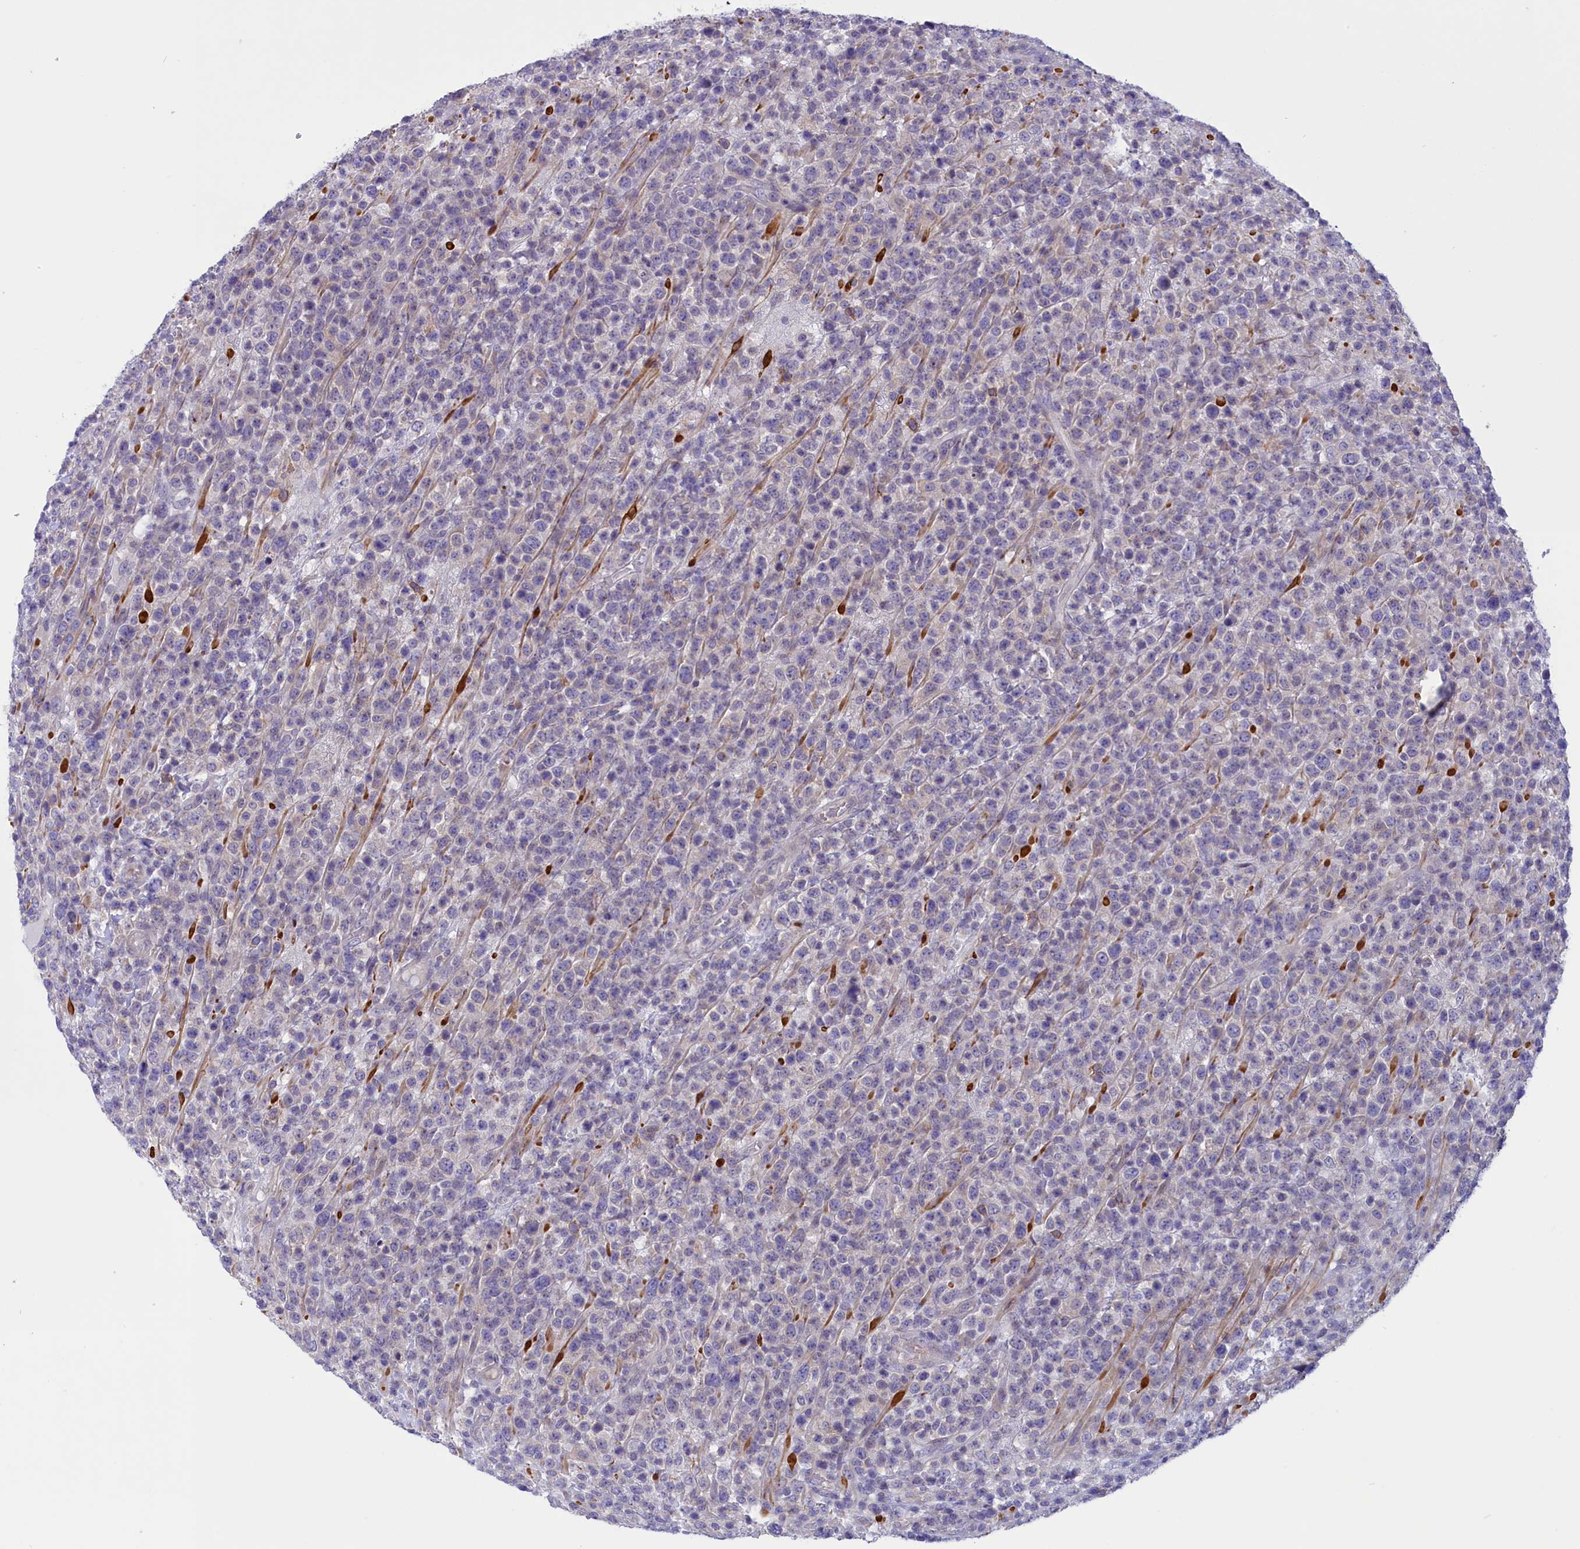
{"staining": {"intensity": "negative", "quantity": "none", "location": "none"}, "tissue": "lymphoma", "cell_type": "Tumor cells", "image_type": "cancer", "snomed": [{"axis": "morphology", "description": "Malignant lymphoma, non-Hodgkin's type, High grade"}, {"axis": "topography", "description": "Colon"}], "caption": "This is an IHC histopathology image of human high-grade malignant lymphoma, non-Hodgkin's type. There is no expression in tumor cells.", "gene": "CORO2A", "patient": {"sex": "female", "age": 53}}